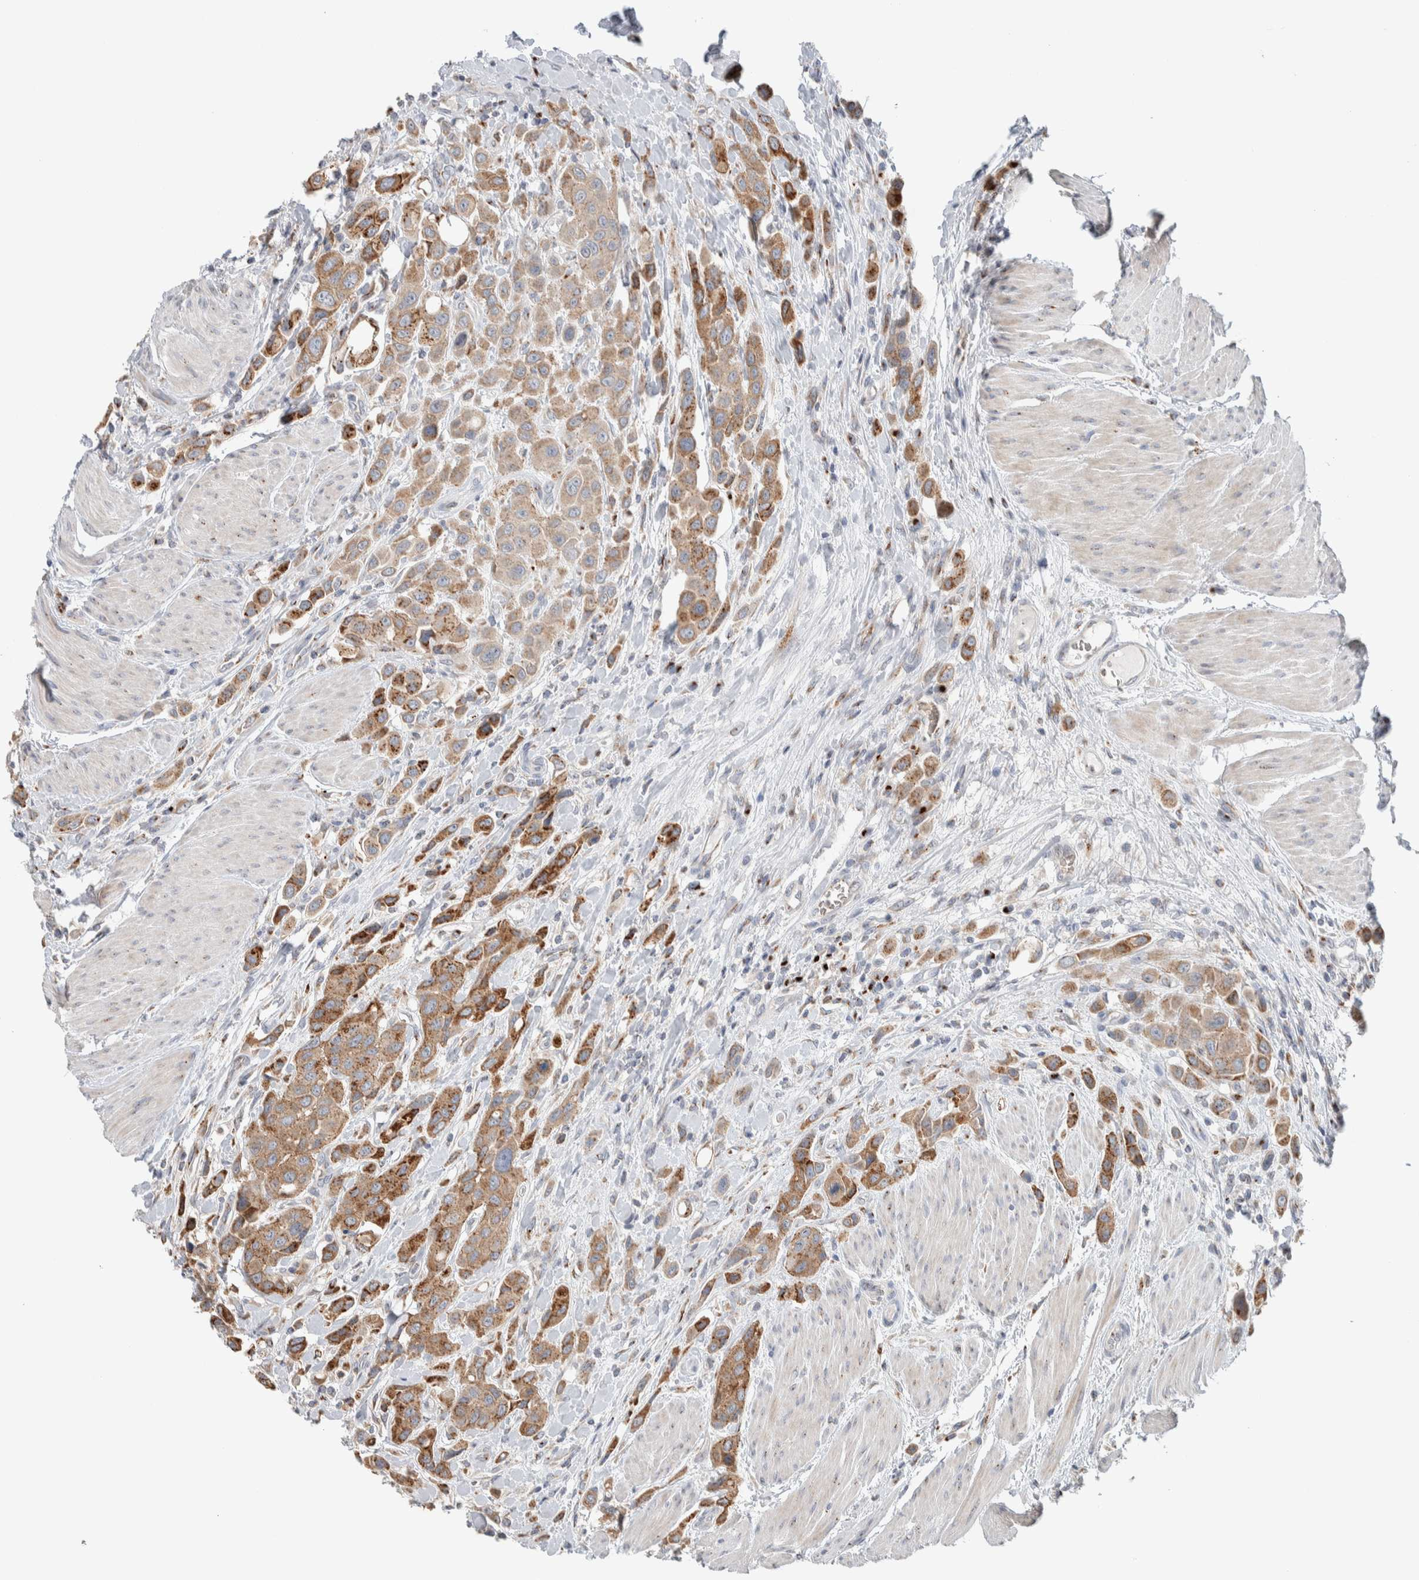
{"staining": {"intensity": "moderate", "quantity": ">75%", "location": "cytoplasmic/membranous"}, "tissue": "urothelial cancer", "cell_type": "Tumor cells", "image_type": "cancer", "snomed": [{"axis": "morphology", "description": "Urothelial carcinoma, High grade"}, {"axis": "topography", "description": "Urinary bladder"}], "caption": "An image of human urothelial carcinoma (high-grade) stained for a protein demonstrates moderate cytoplasmic/membranous brown staining in tumor cells.", "gene": "SLC38A10", "patient": {"sex": "male", "age": 50}}